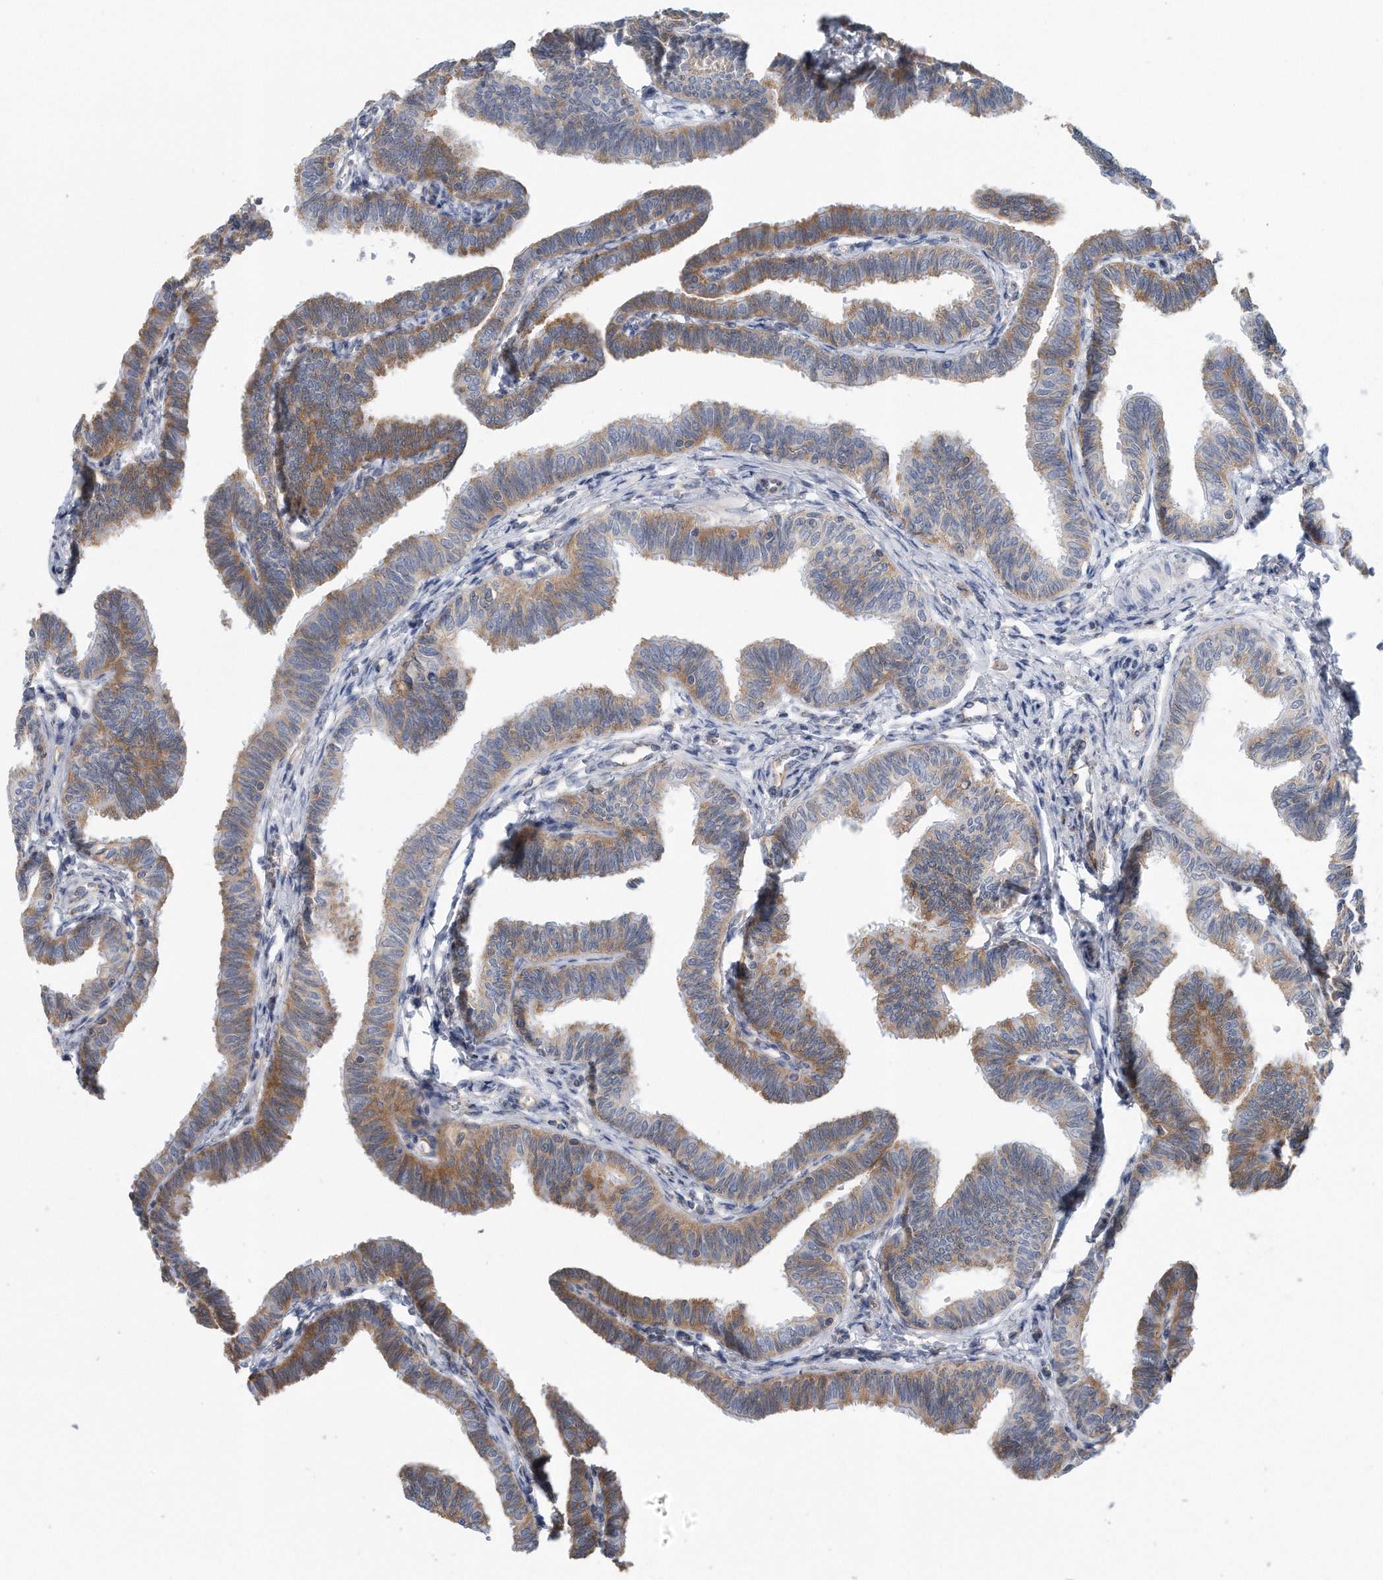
{"staining": {"intensity": "strong", "quantity": ">75%", "location": "cytoplasmic/membranous"}, "tissue": "fallopian tube", "cell_type": "Glandular cells", "image_type": "normal", "snomed": [{"axis": "morphology", "description": "Normal tissue, NOS"}, {"axis": "topography", "description": "Fallopian tube"}, {"axis": "topography", "description": "Ovary"}], "caption": "This micrograph shows unremarkable fallopian tube stained with immunohistochemistry (IHC) to label a protein in brown. The cytoplasmic/membranous of glandular cells show strong positivity for the protein. Nuclei are counter-stained blue.", "gene": "RPL26L1", "patient": {"sex": "female", "age": 23}}